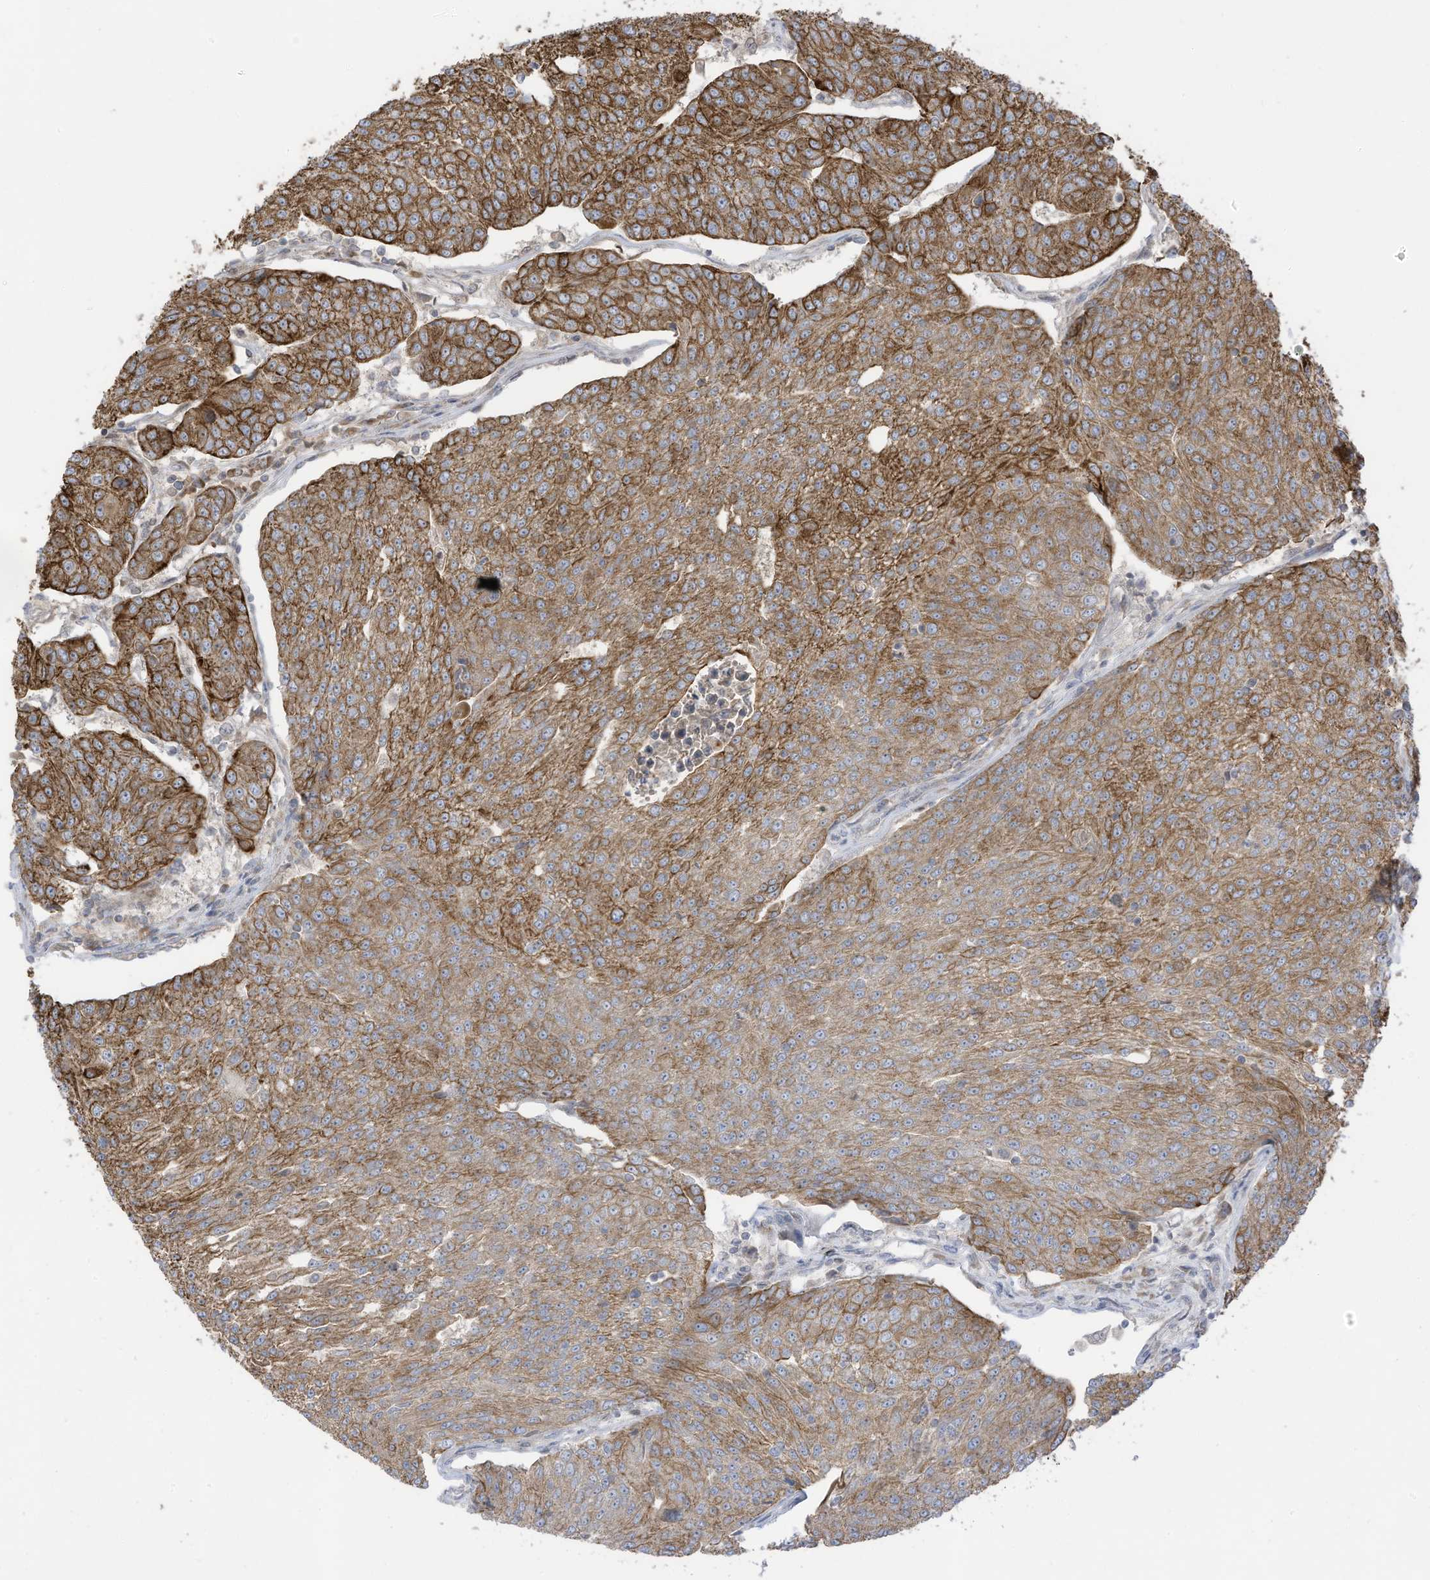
{"staining": {"intensity": "strong", "quantity": "25%-75%", "location": "cytoplasmic/membranous"}, "tissue": "urothelial cancer", "cell_type": "Tumor cells", "image_type": "cancer", "snomed": [{"axis": "morphology", "description": "Urothelial carcinoma, High grade"}, {"axis": "topography", "description": "Urinary bladder"}], "caption": "Immunohistochemistry histopathology image of neoplastic tissue: urothelial cancer stained using immunohistochemistry (IHC) reveals high levels of strong protein expression localized specifically in the cytoplasmic/membranous of tumor cells, appearing as a cytoplasmic/membranous brown color.", "gene": "CGAS", "patient": {"sex": "female", "age": 85}}